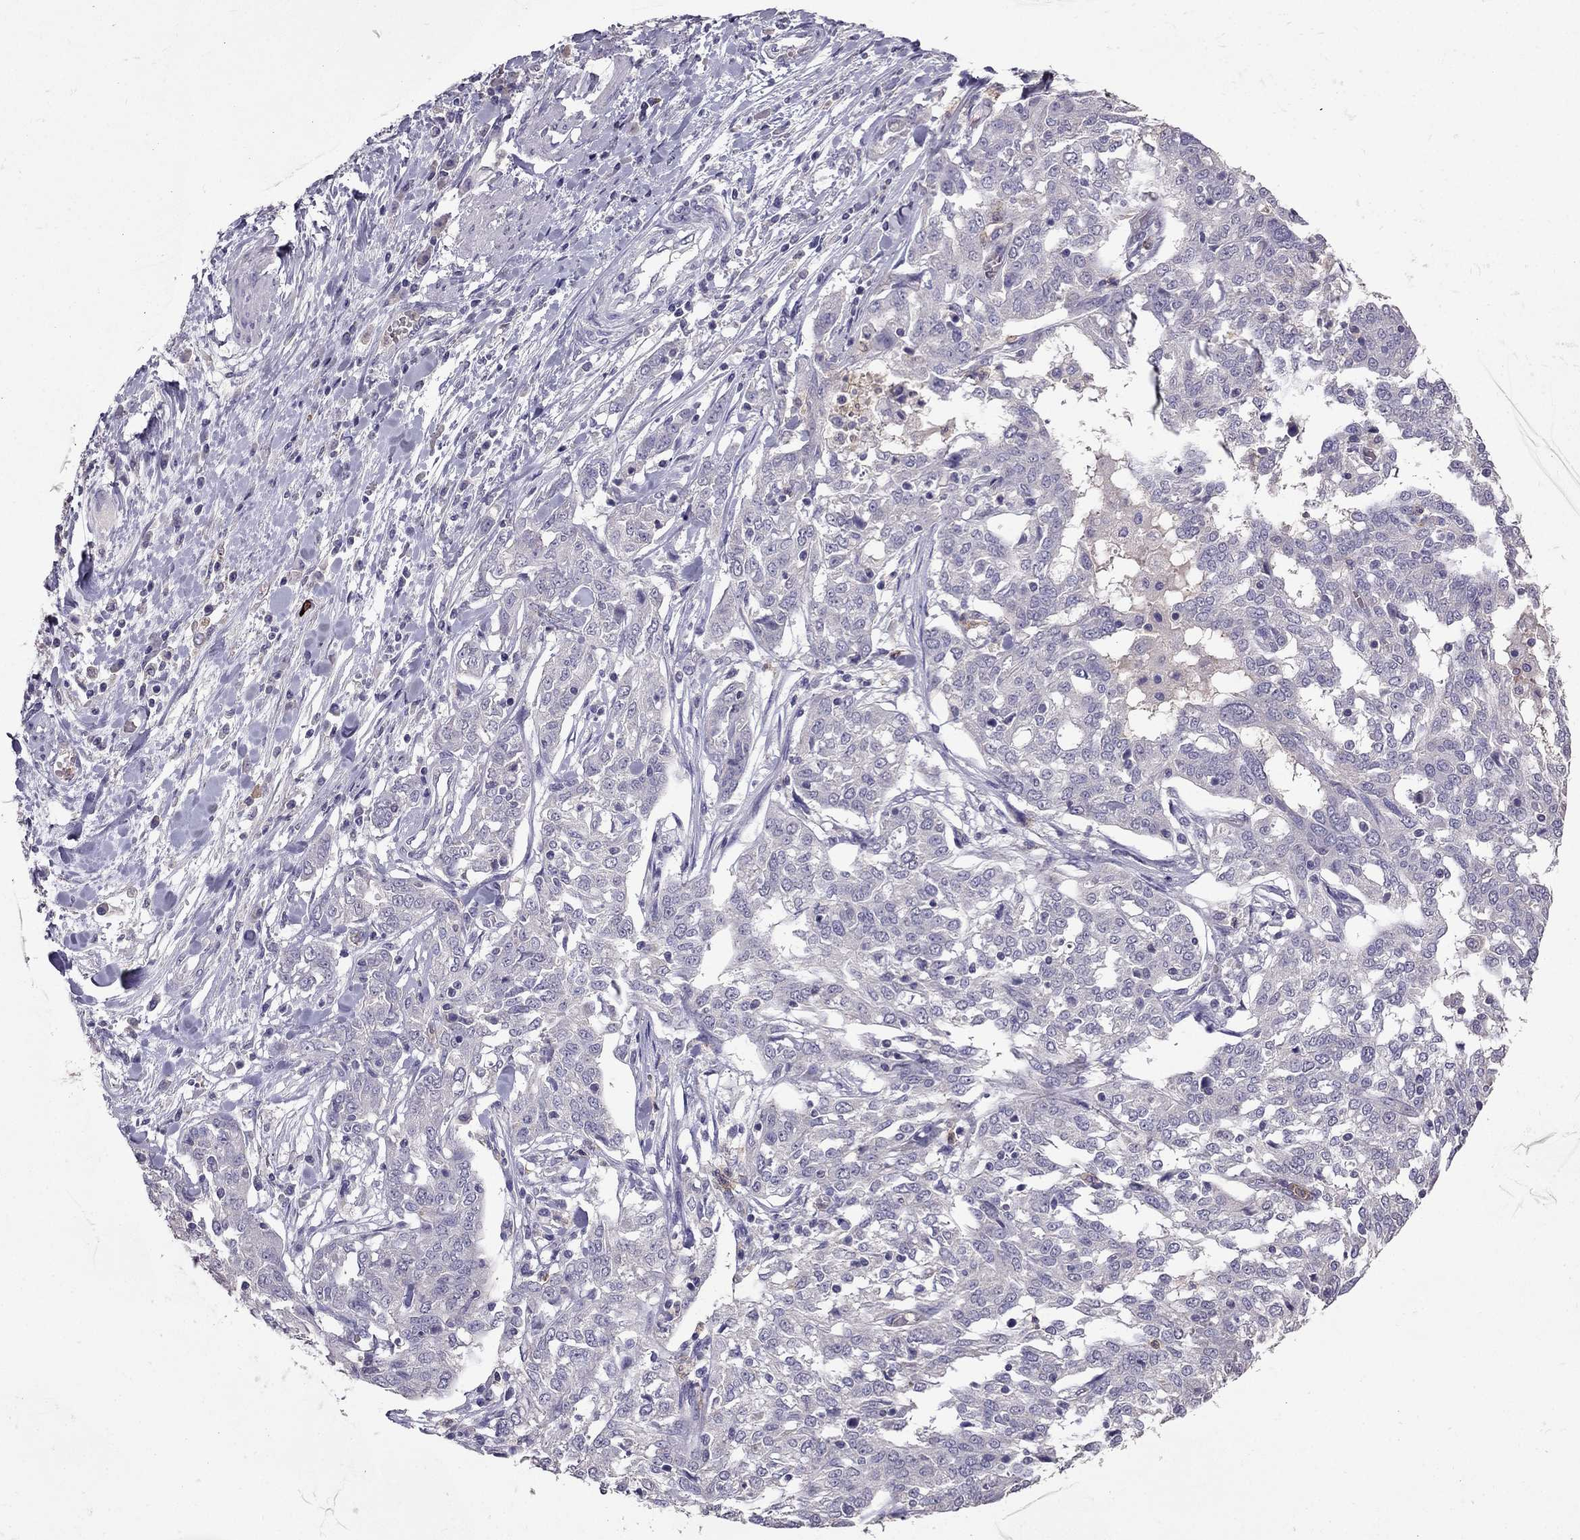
{"staining": {"intensity": "negative", "quantity": "none", "location": "none"}, "tissue": "ovarian cancer", "cell_type": "Tumor cells", "image_type": "cancer", "snomed": [{"axis": "morphology", "description": "Cystadenocarcinoma, serous, NOS"}, {"axis": "topography", "description": "Ovary"}], "caption": "The histopathology image exhibits no significant staining in tumor cells of serous cystadenocarcinoma (ovarian).", "gene": "RFLNB", "patient": {"sex": "female", "age": 67}}